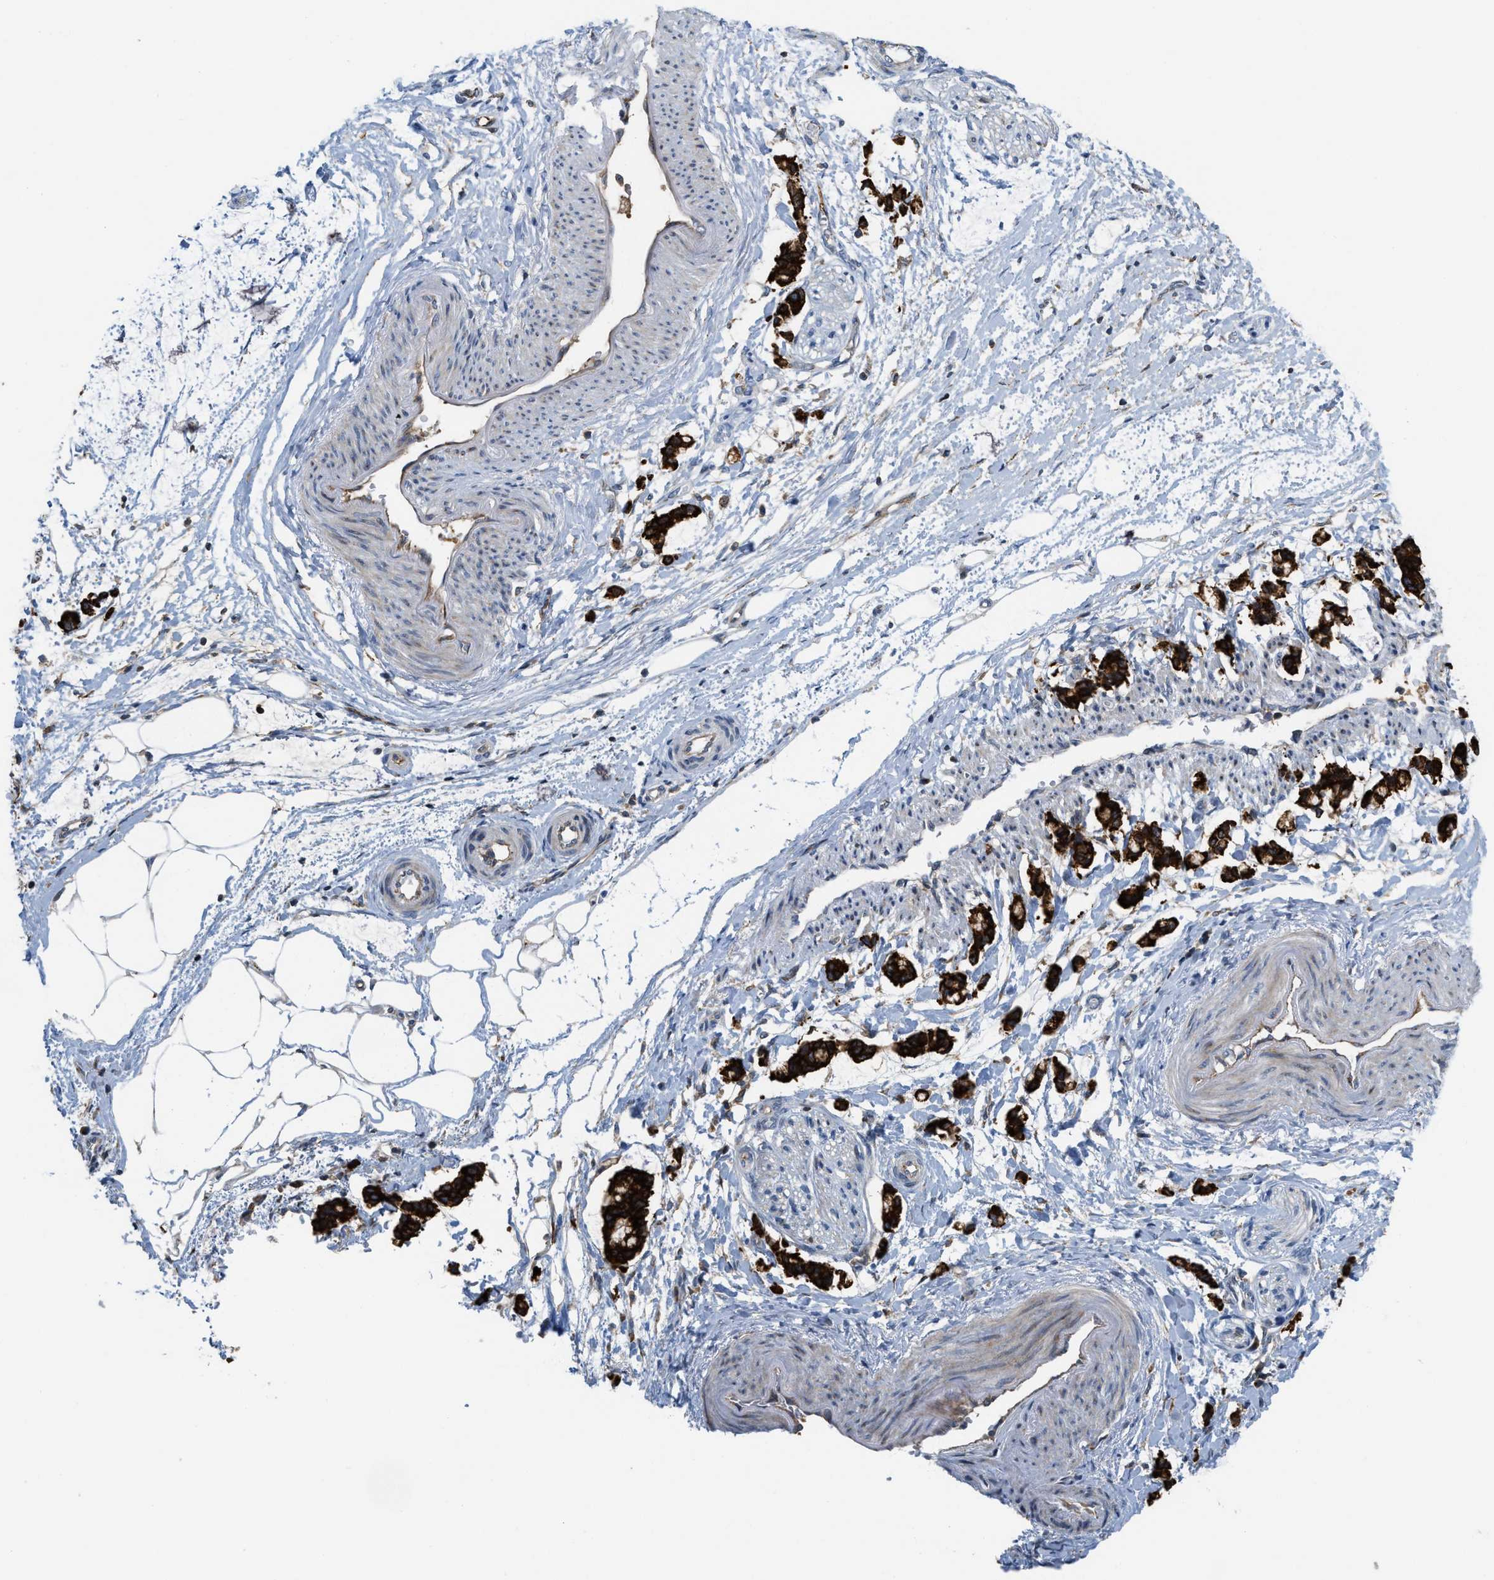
{"staining": {"intensity": "weak", "quantity": "<25%", "location": "cytoplasmic/membranous"}, "tissue": "adipose tissue", "cell_type": "Adipocytes", "image_type": "normal", "snomed": [{"axis": "morphology", "description": "Normal tissue, NOS"}, {"axis": "morphology", "description": "Adenocarcinoma, NOS"}, {"axis": "topography", "description": "Colon"}, {"axis": "topography", "description": "Peripheral nerve tissue"}], "caption": "Human adipose tissue stained for a protein using immunohistochemistry exhibits no staining in adipocytes.", "gene": "DIPK1A", "patient": {"sex": "male", "age": 14}}